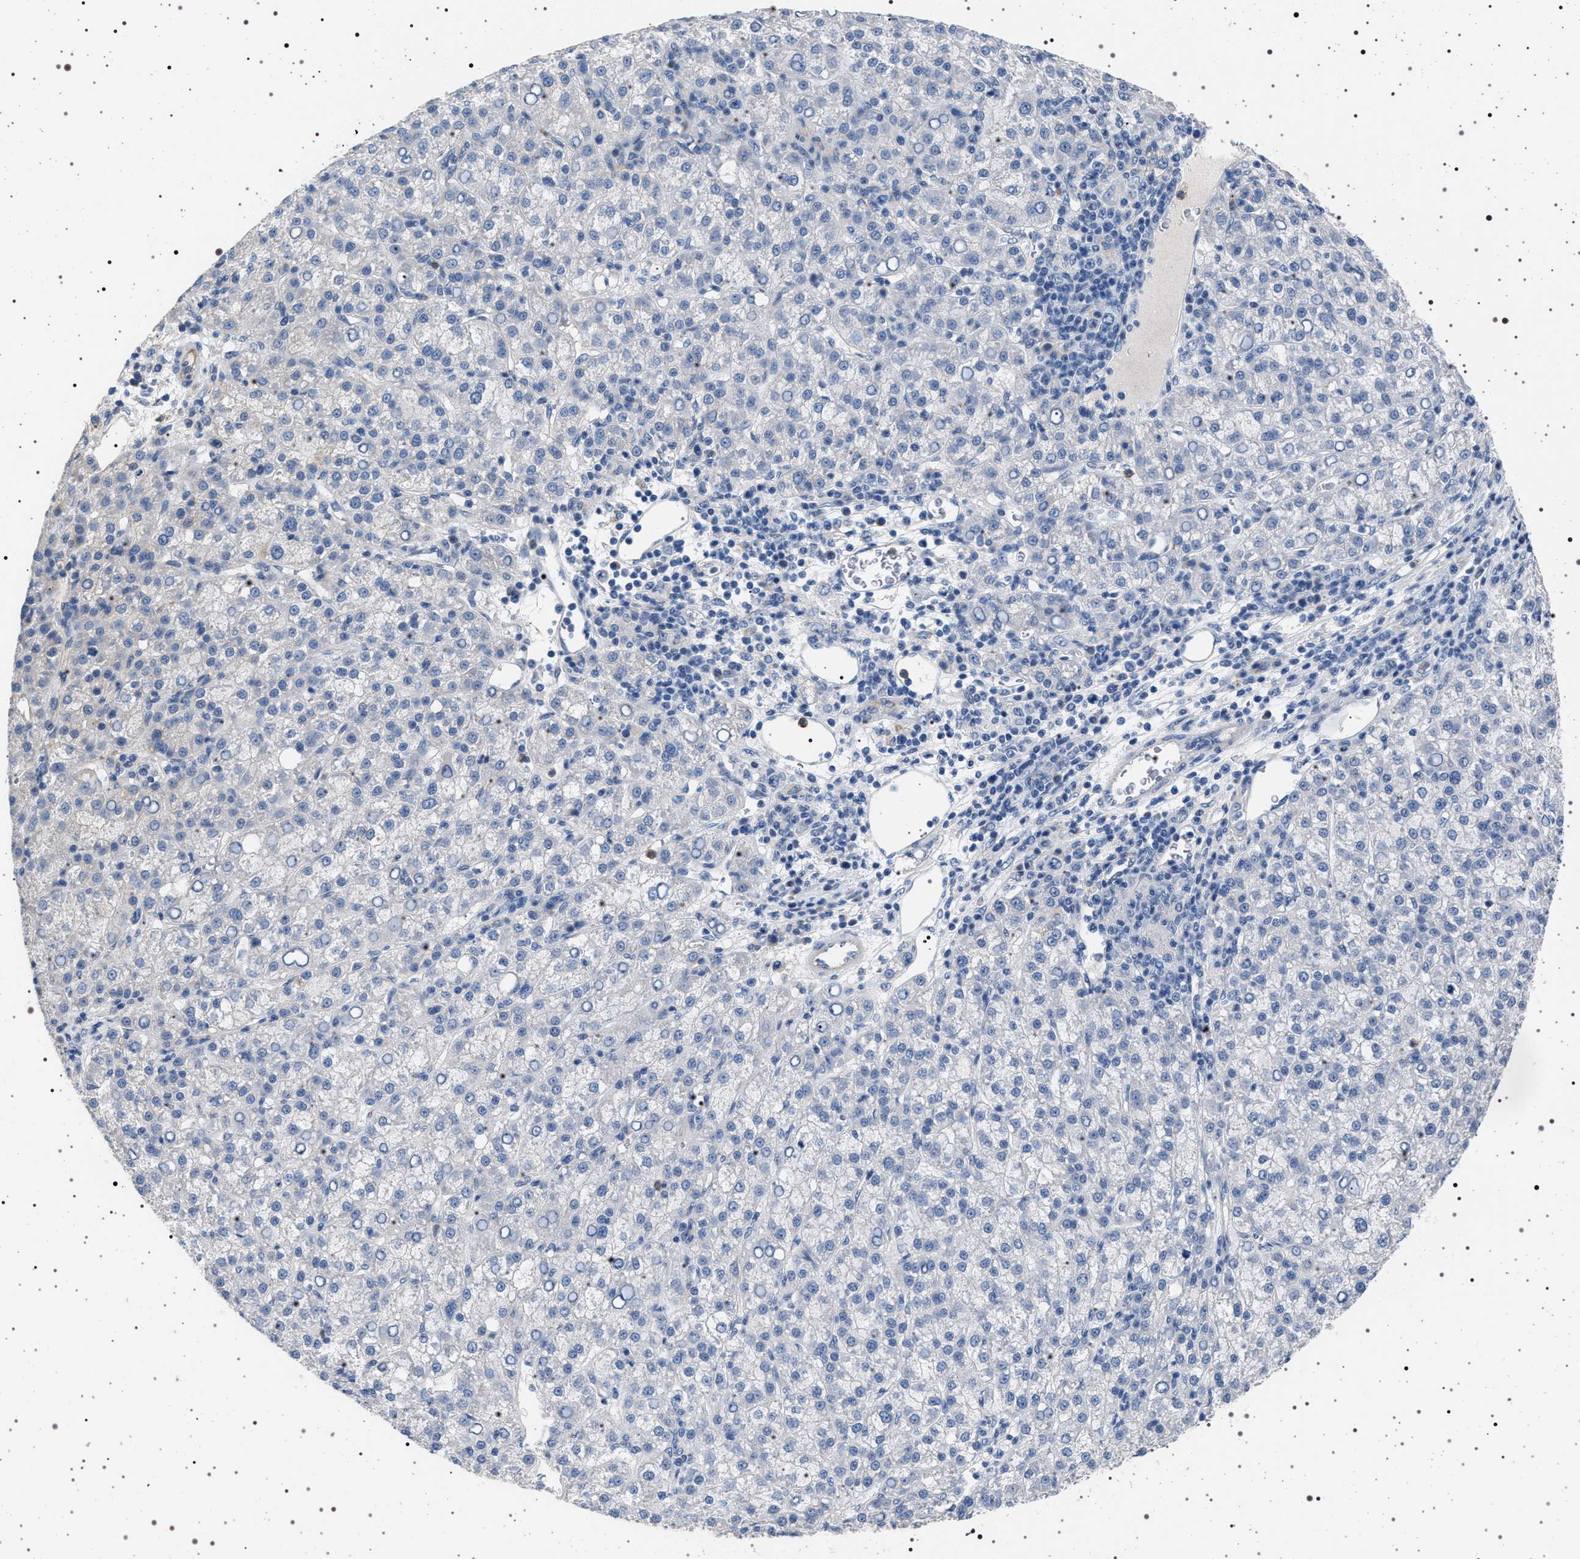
{"staining": {"intensity": "negative", "quantity": "none", "location": "none"}, "tissue": "liver cancer", "cell_type": "Tumor cells", "image_type": "cancer", "snomed": [{"axis": "morphology", "description": "Carcinoma, Hepatocellular, NOS"}, {"axis": "topography", "description": "Liver"}], "caption": "This is a histopathology image of immunohistochemistry staining of liver hepatocellular carcinoma, which shows no staining in tumor cells.", "gene": "NAT9", "patient": {"sex": "female", "age": 58}}